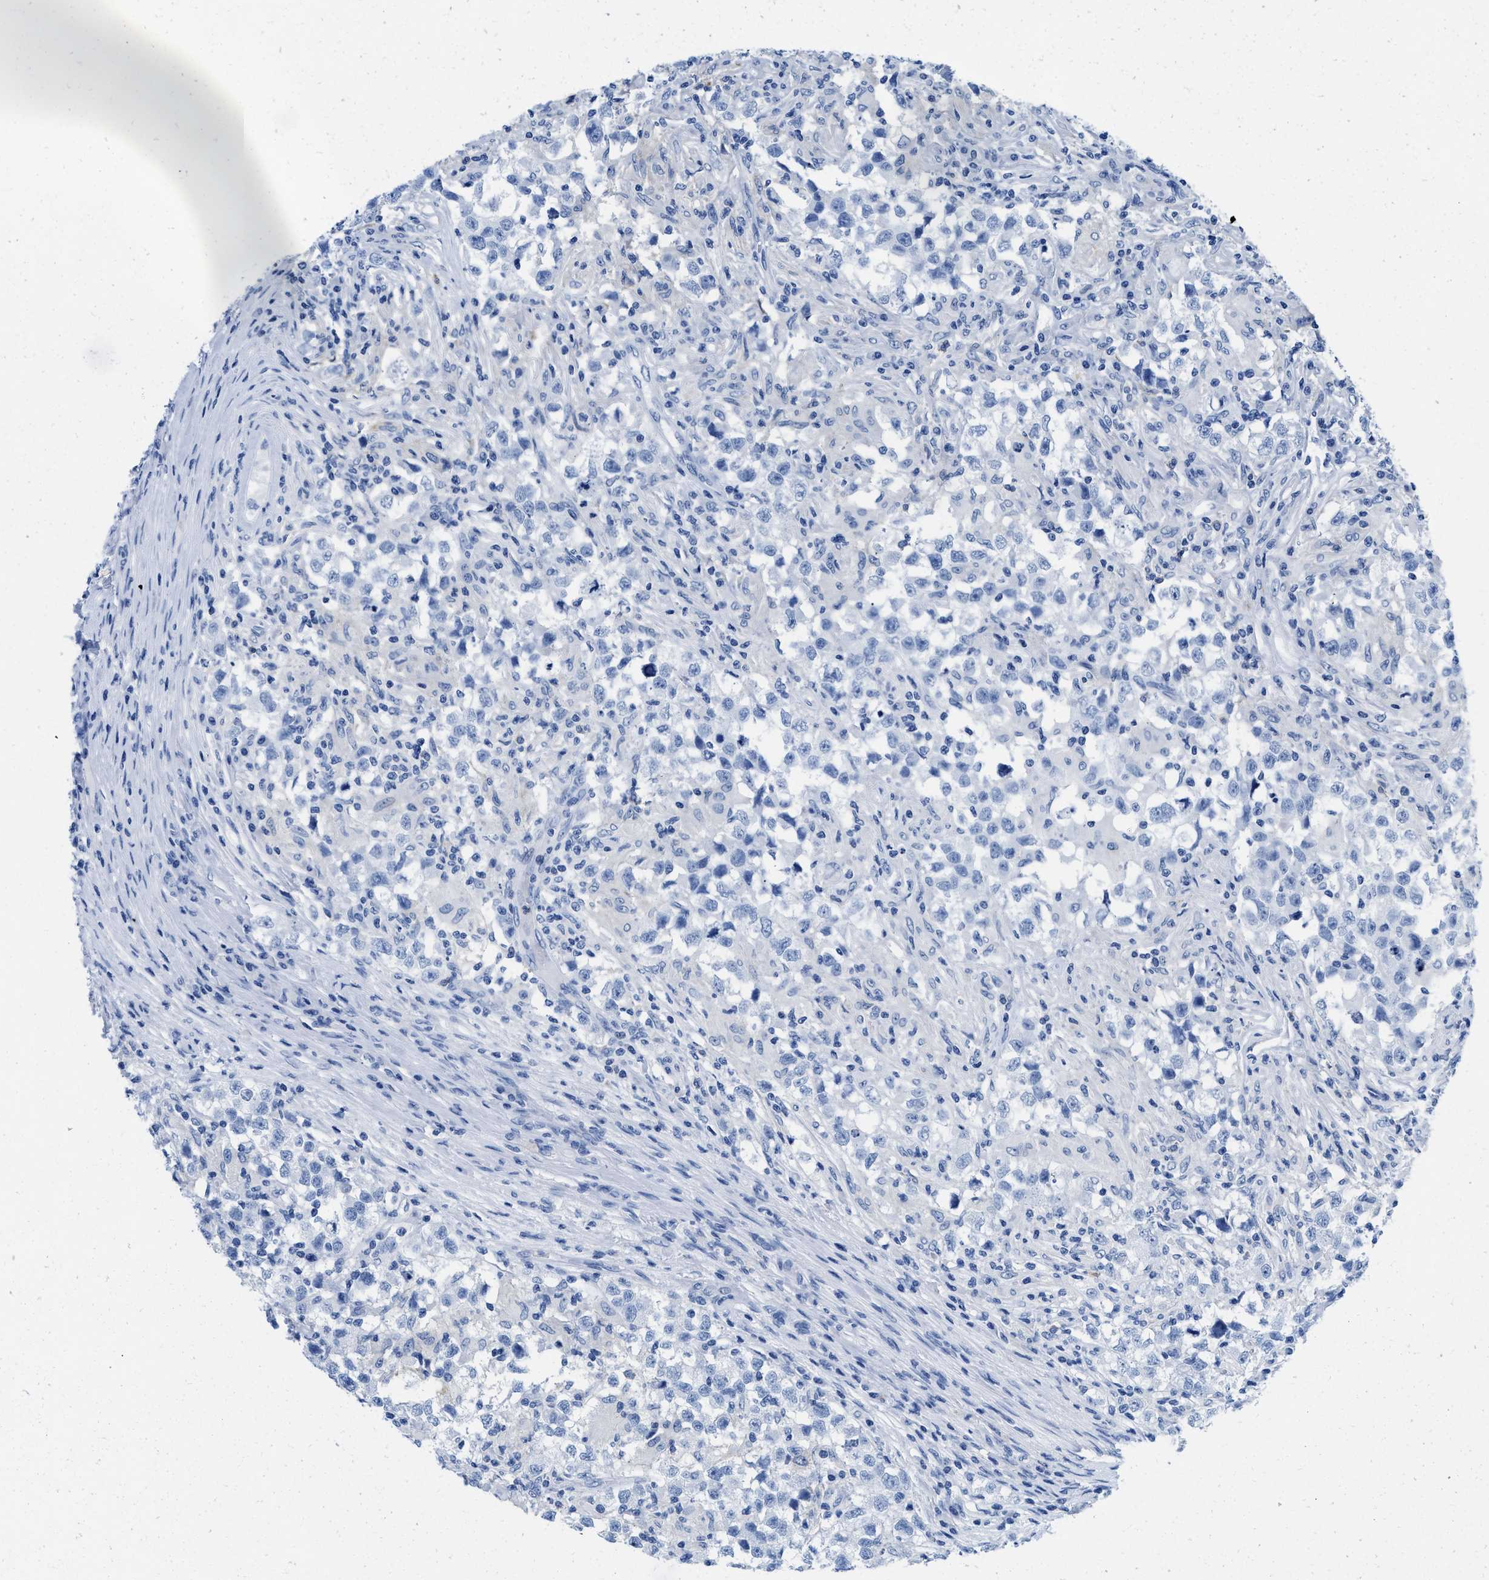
{"staining": {"intensity": "negative", "quantity": "none", "location": "none"}, "tissue": "testis cancer", "cell_type": "Tumor cells", "image_type": "cancer", "snomed": [{"axis": "morphology", "description": "Carcinoma, Embryonal, NOS"}, {"axis": "topography", "description": "Testis"}], "caption": "DAB (3,3'-diaminobenzidine) immunohistochemical staining of embryonal carcinoma (testis) demonstrates no significant staining in tumor cells.", "gene": "CR1", "patient": {"sex": "male", "age": 21}}